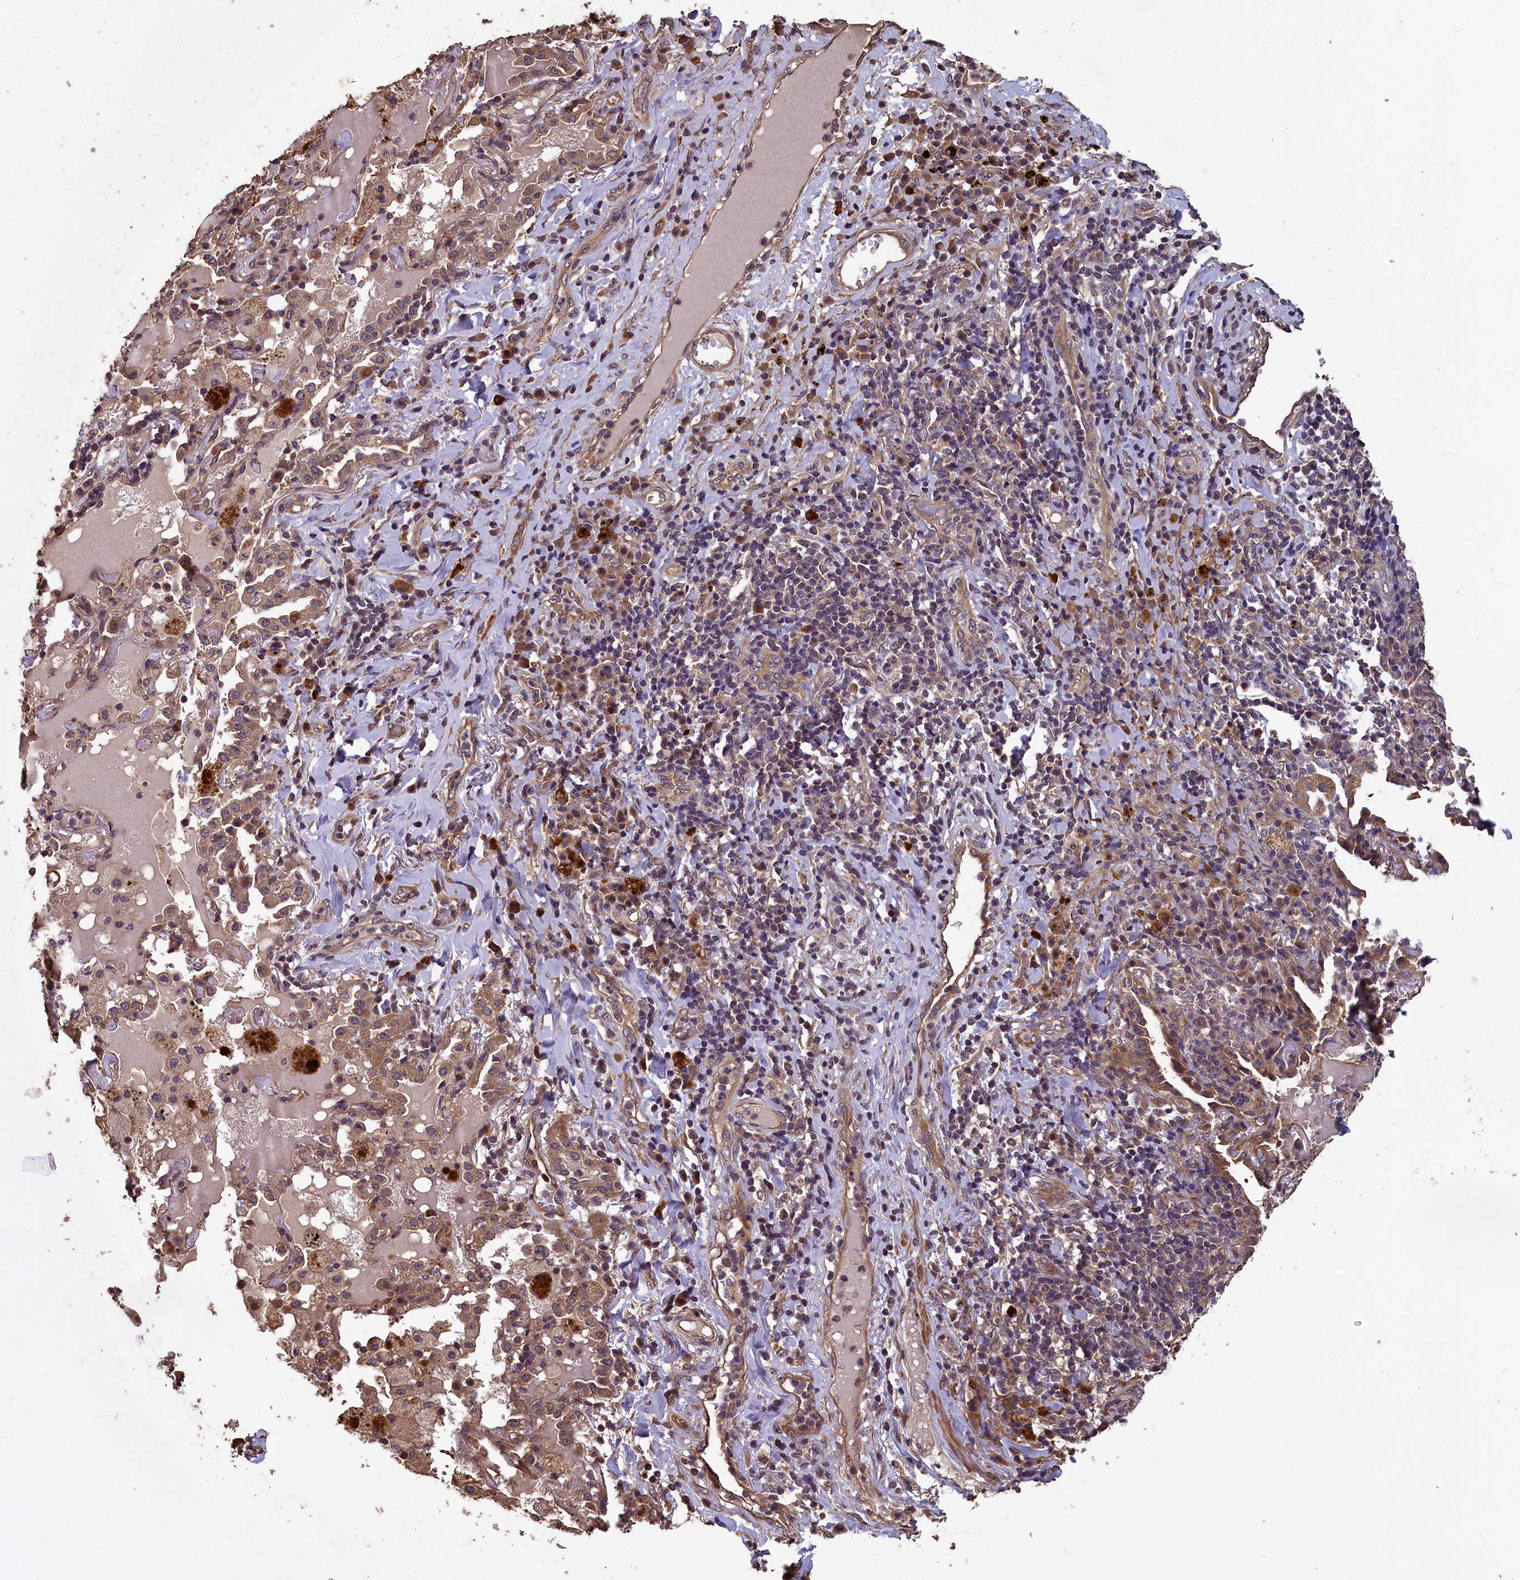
{"staining": {"intensity": "moderate", "quantity": ">75%", "location": "cytoplasmic/membranous"}, "tissue": "lung cancer", "cell_type": "Tumor cells", "image_type": "cancer", "snomed": [{"axis": "morphology", "description": "Squamous cell carcinoma, NOS"}, {"axis": "topography", "description": "Lung"}], "caption": "Protein expression analysis of human lung squamous cell carcinoma reveals moderate cytoplasmic/membranous positivity in approximately >75% of tumor cells.", "gene": "CHD9", "patient": {"sex": "female", "age": 63}}